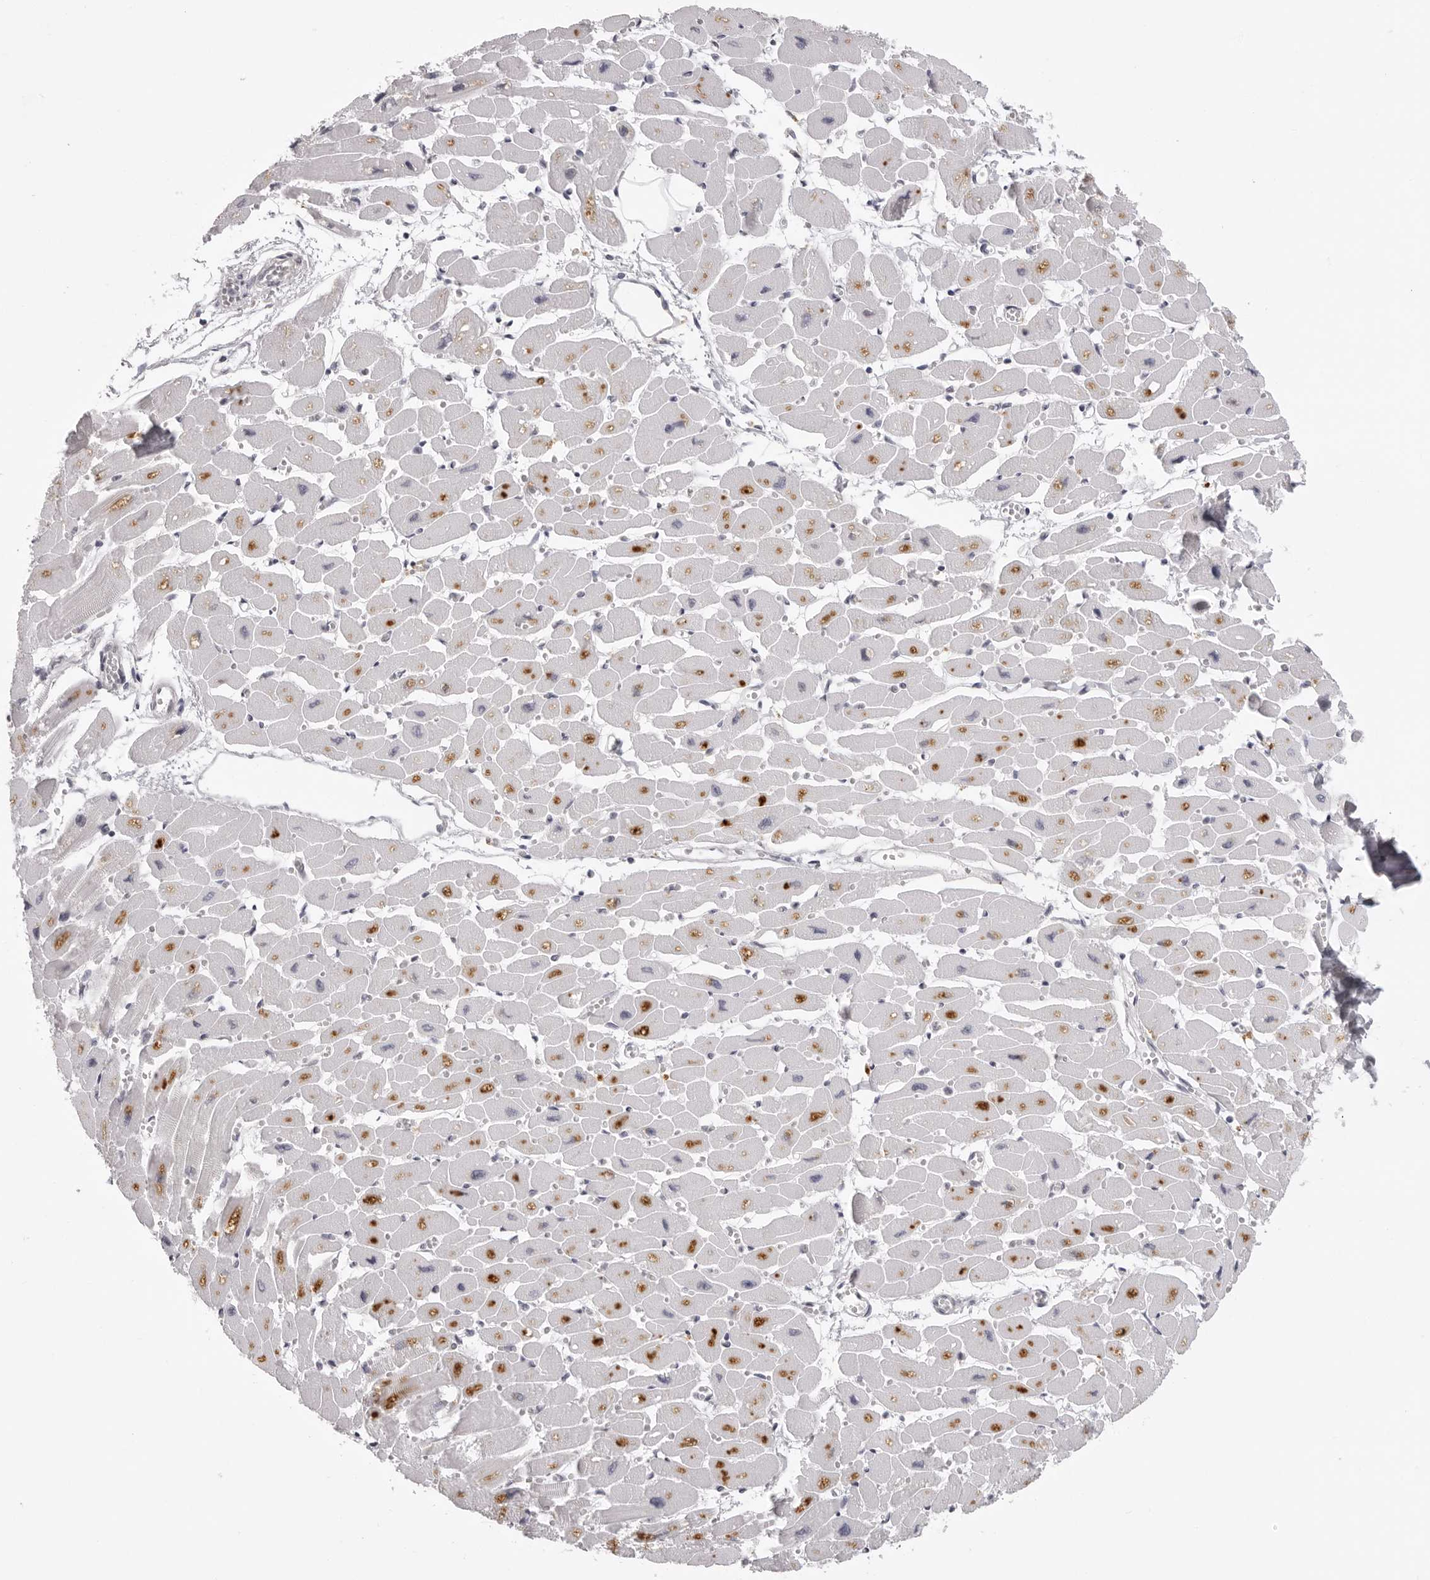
{"staining": {"intensity": "moderate", "quantity": "25%-75%", "location": "cytoplasmic/membranous"}, "tissue": "heart muscle", "cell_type": "Cardiomyocytes", "image_type": "normal", "snomed": [{"axis": "morphology", "description": "Normal tissue, NOS"}, {"axis": "topography", "description": "Heart"}], "caption": "Immunohistochemistry (DAB (3,3'-diaminobenzidine)) staining of unremarkable human heart muscle exhibits moderate cytoplasmic/membranous protein positivity in approximately 25%-75% of cardiomyocytes.", "gene": "SUGCT", "patient": {"sex": "female", "age": 54}}